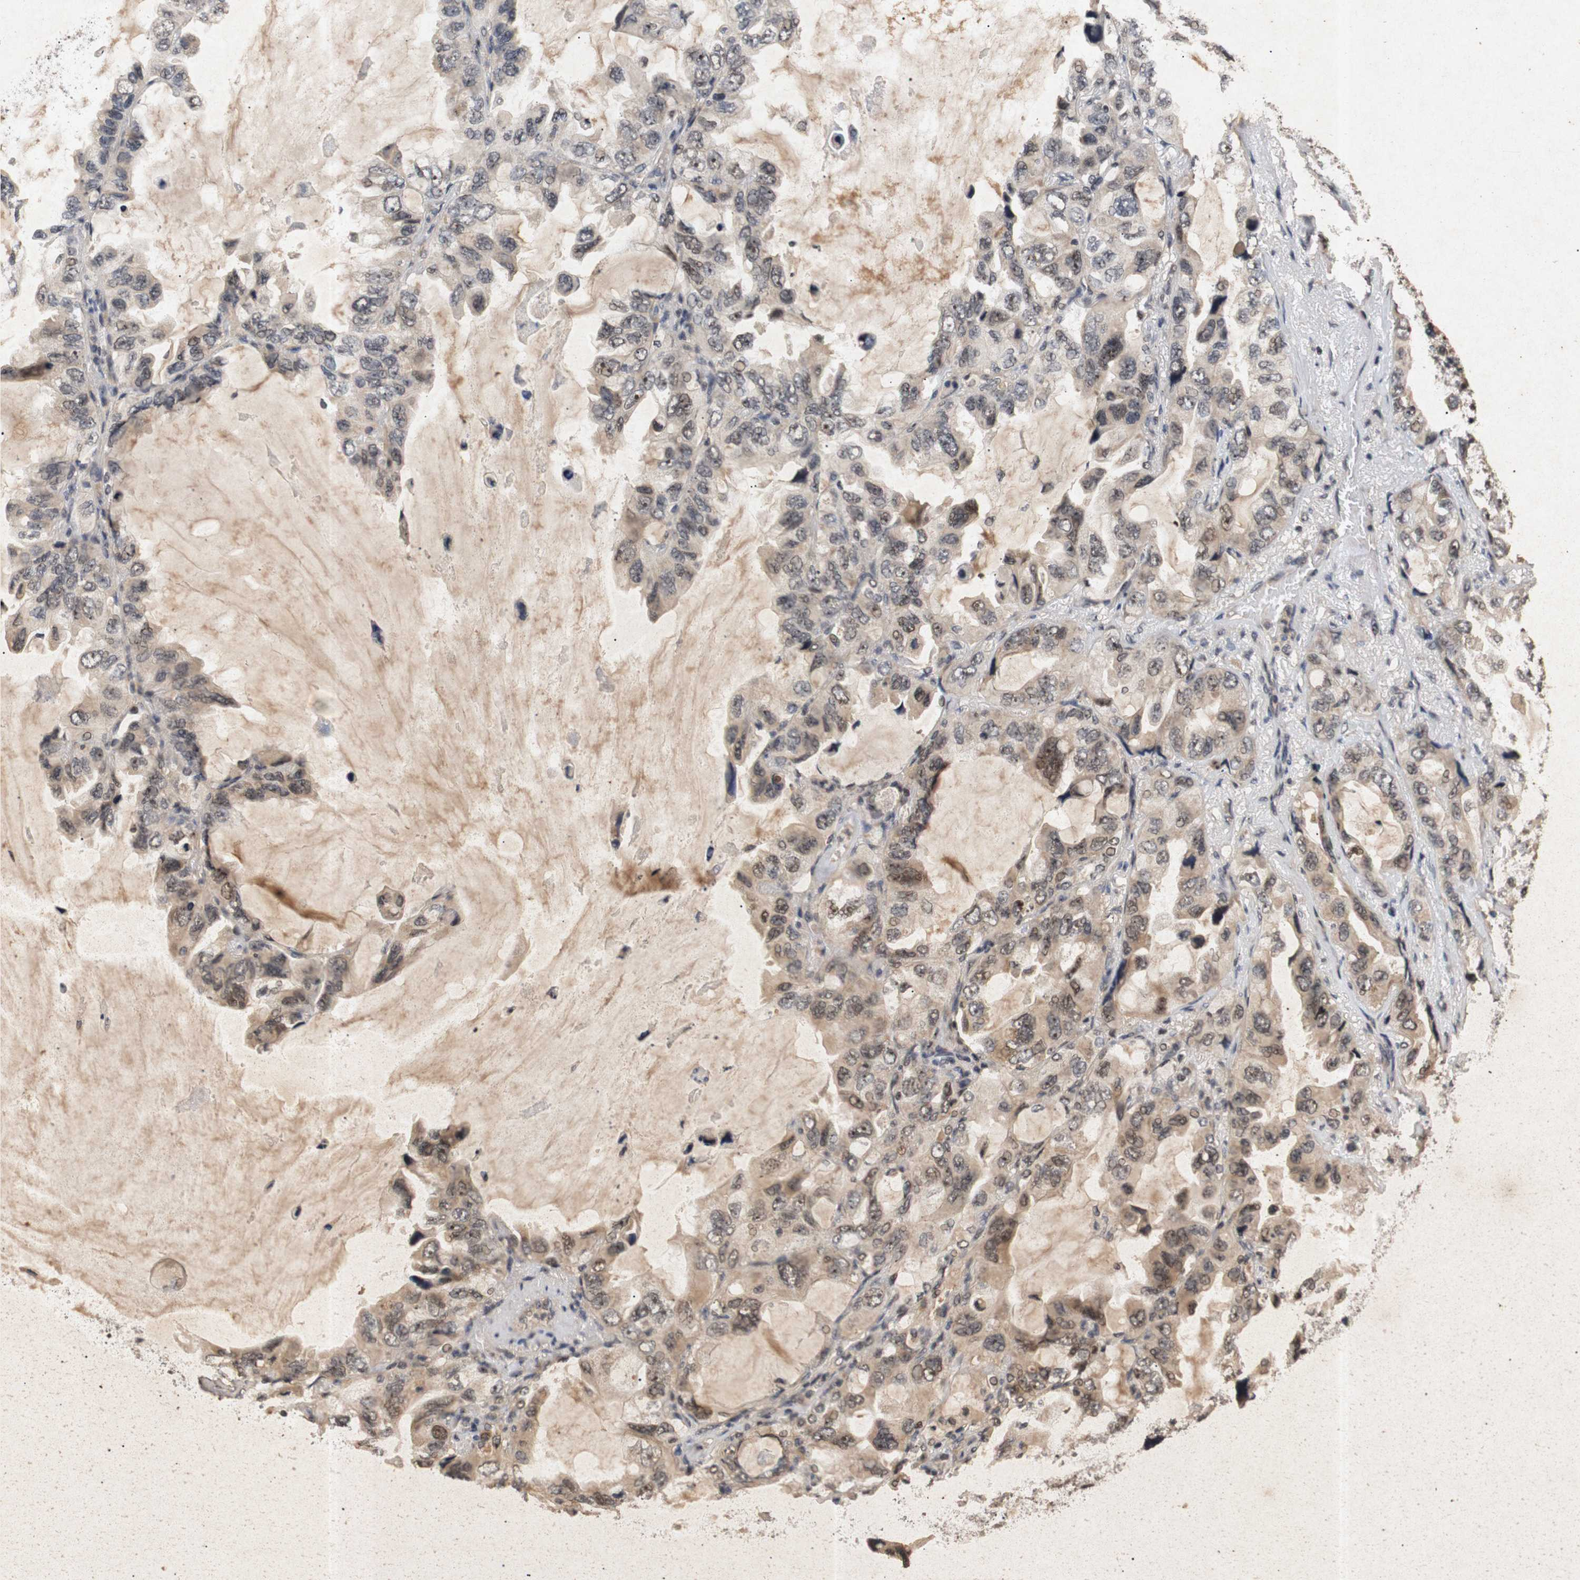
{"staining": {"intensity": "moderate", "quantity": "25%-75%", "location": "cytoplasmic/membranous,nuclear"}, "tissue": "lung cancer", "cell_type": "Tumor cells", "image_type": "cancer", "snomed": [{"axis": "morphology", "description": "Squamous cell carcinoma, NOS"}, {"axis": "topography", "description": "Lung"}], "caption": "An immunohistochemistry histopathology image of tumor tissue is shown. Protein staining in brown shows moderate cytoplasmic/membranous and nuclear positivity in lung cancer within tumor cells.", "gene": "PARN", "patient": {"sex": "female", "age": 73}}